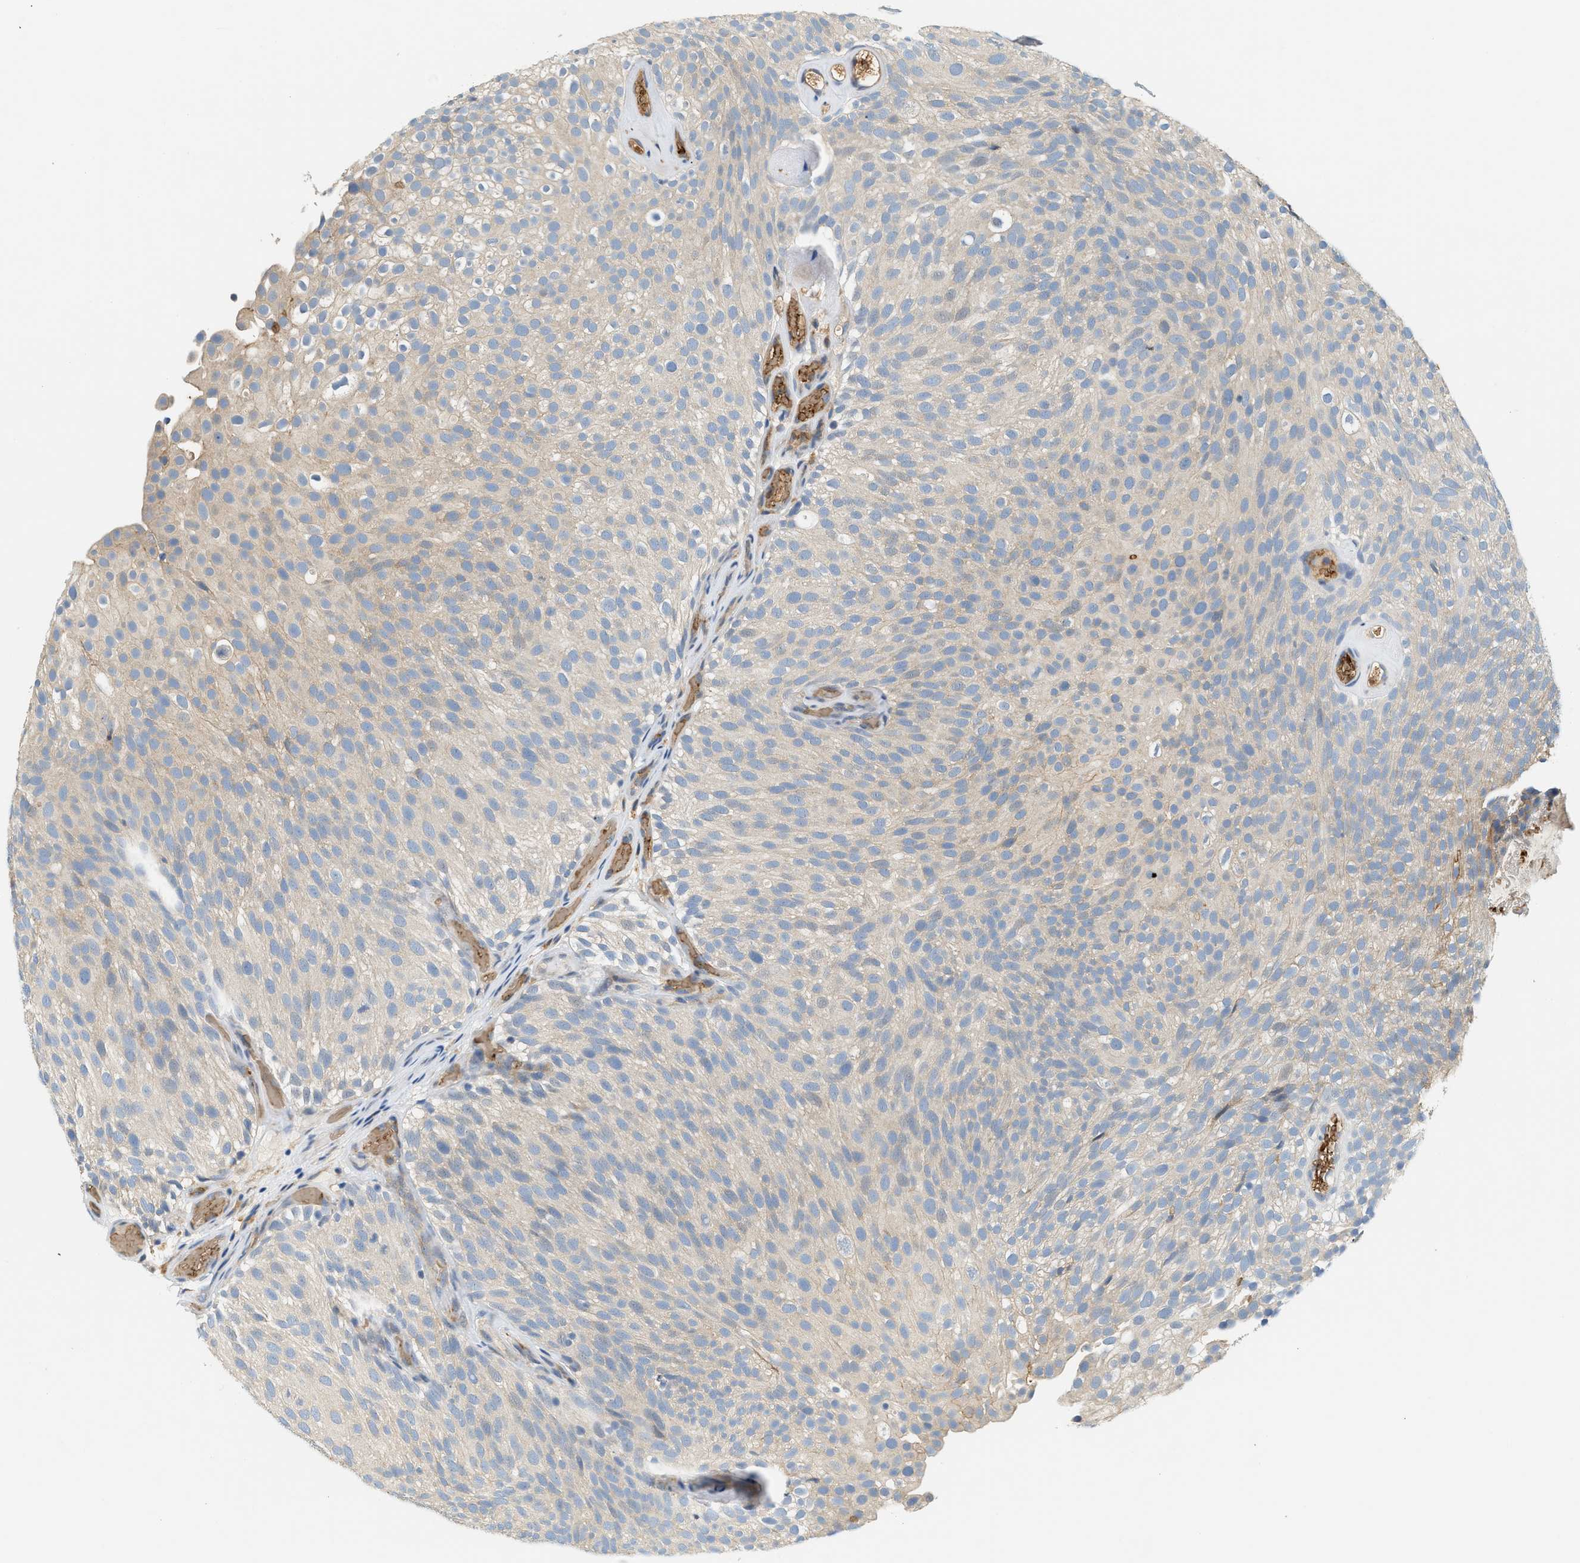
{"staining": {"intensity": "weak", "quantity": "<25%", "location": "cytoplasmic/membranous"}, "tissue": "urothelial cancer", "cell_type": "Tumor cells", "image_type": "cancer", "snomed": [{"axis": "morphology", "description": "Urothelial carcinoma, Low grade"}, {"axis": "topography", "description": "Urinary bladder"}], "caption": "Image shows no significant protein staining in tumor cells of urothelial cancer.", "gene": "CYTH2", "patient": {"sex": "male", "age": 78}}